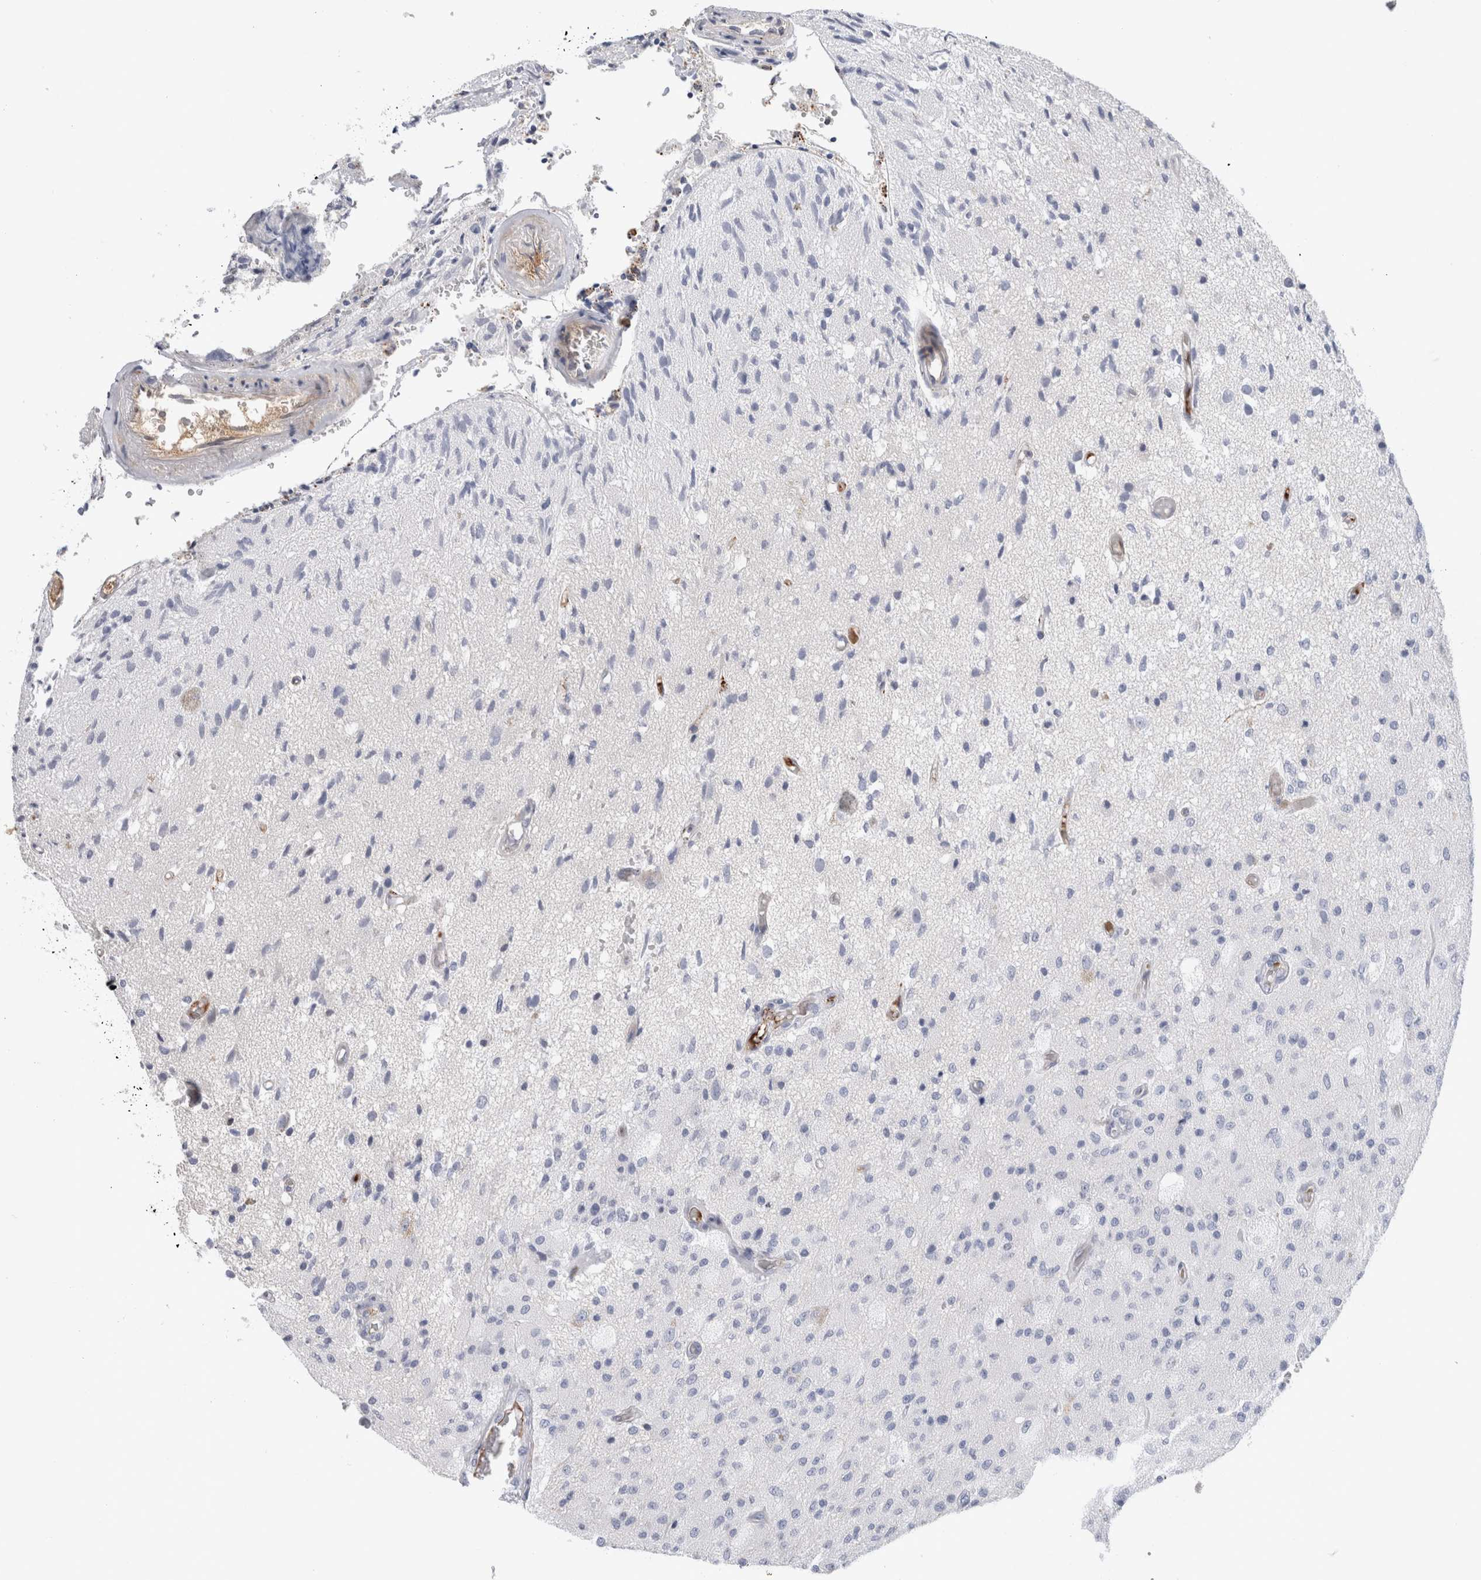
{"staining": {"intensity": "negative", "quantity": "none", "location": "none"}, "tissue": "glioma", "cell_type": "Tumor cells", "image_type": "cancer", "snomed": [{"axis": "morphology", "description": "Normal tissue, NOS"}, {"axis": "morphology", "description": "Glioma, malignant, High grade"}, {"axis": "topography", "description": "Cerebral cortex"}], "caption": "The image exhibits no significant positivity in tumor cells of glioma.", "gene": "ECHDC2", "patient": {"sex": "male", "age": 77}}